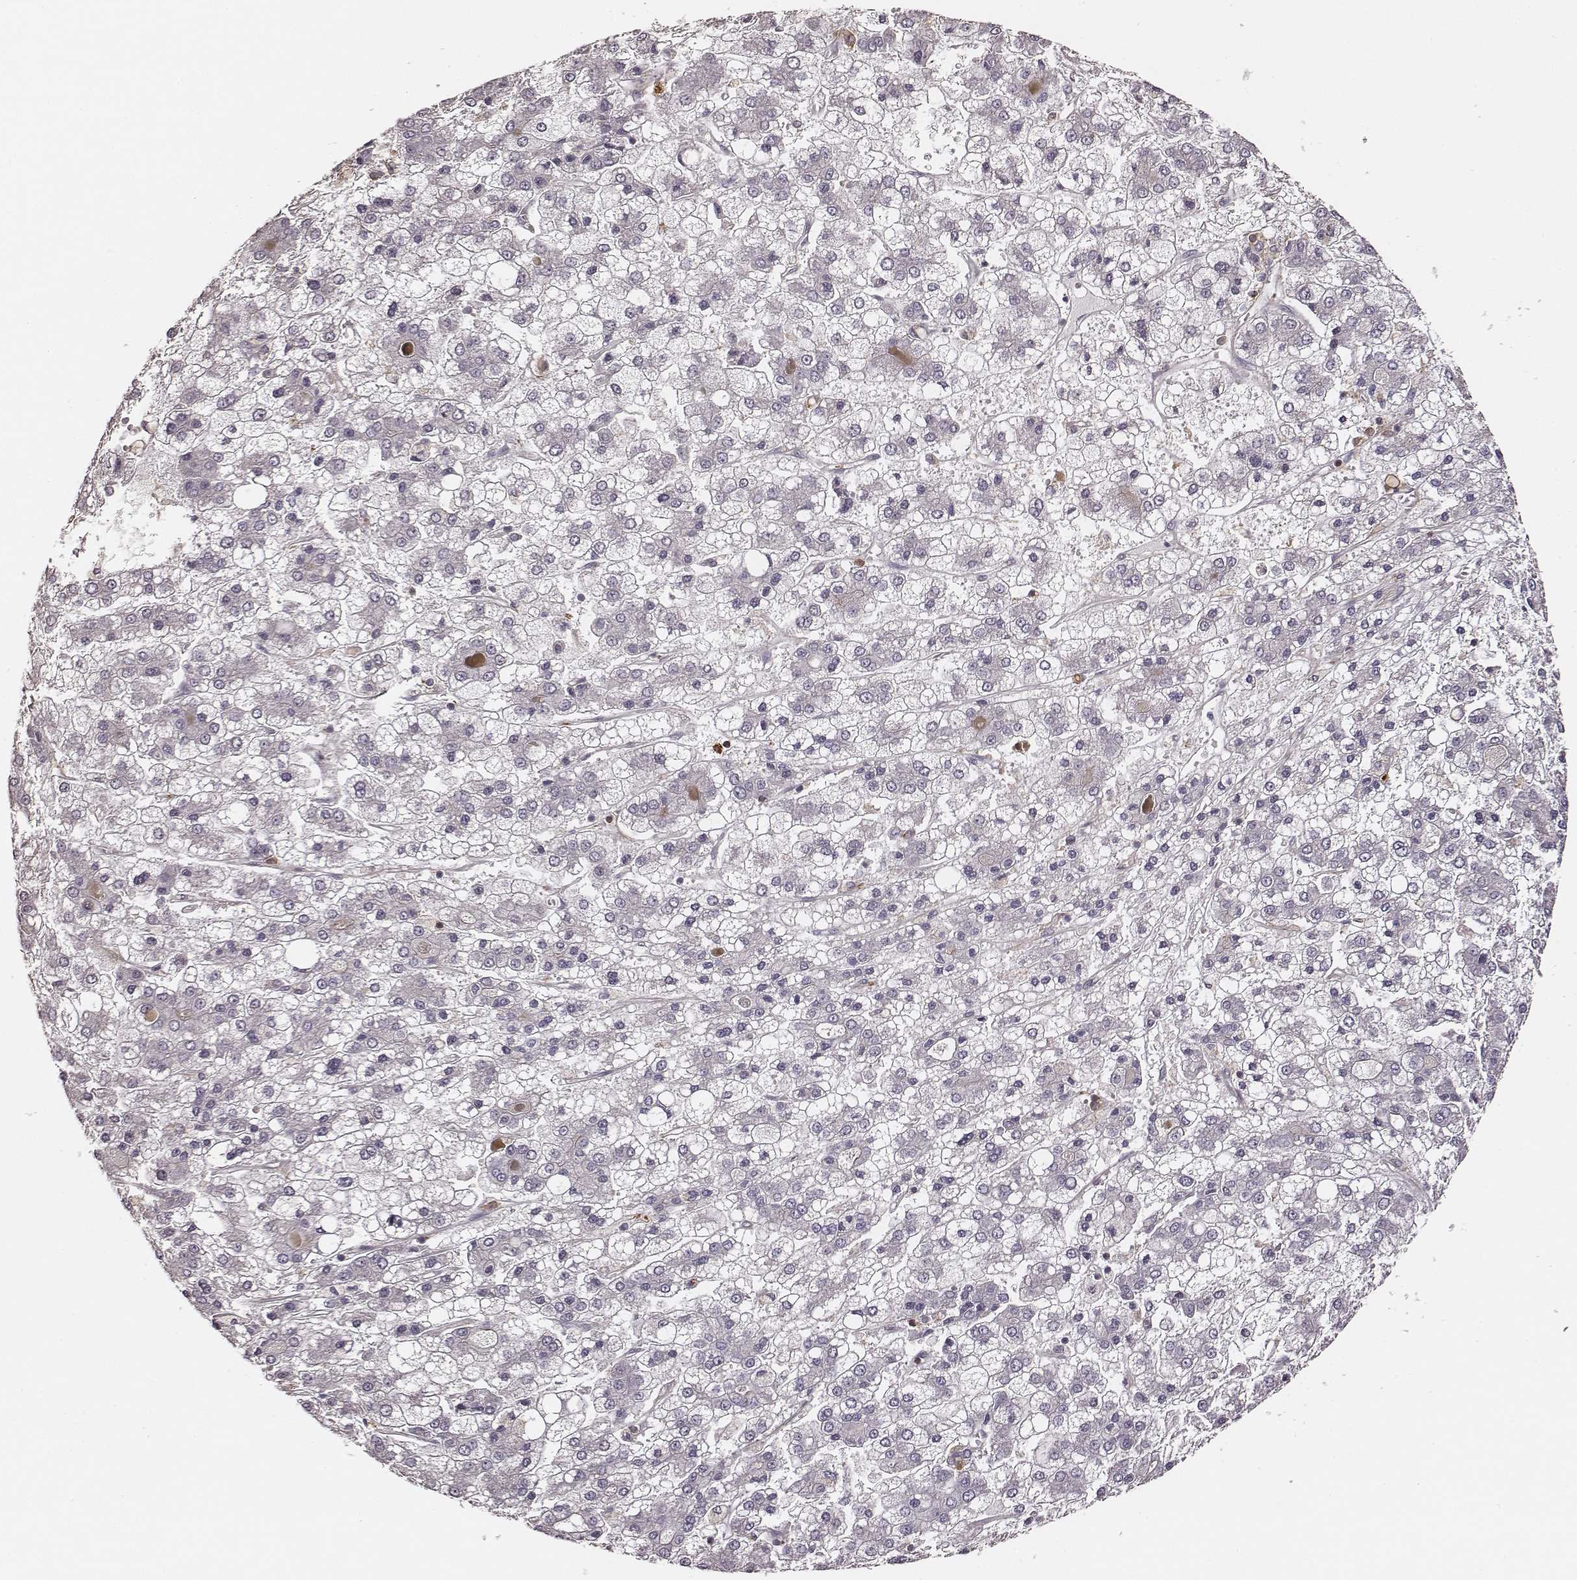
{"staining": {"intensity": "negative", "quantity": "none", "location": "none"}, "tissue": "liver cancer", "cell_type": "Tumor cells", "image_type": "cancer", "snomed": [{"axis": "morphology", "description": "Carcinoma, Hepatocellular, NOS"}, {"axis": "topography", "description": "Liver"}], "caption": "Tumor cells show no significant expression in hepatocellular carcinoma (liver).", "gene": "ZYX", "patient": {"sex": "male", "age": 73}}